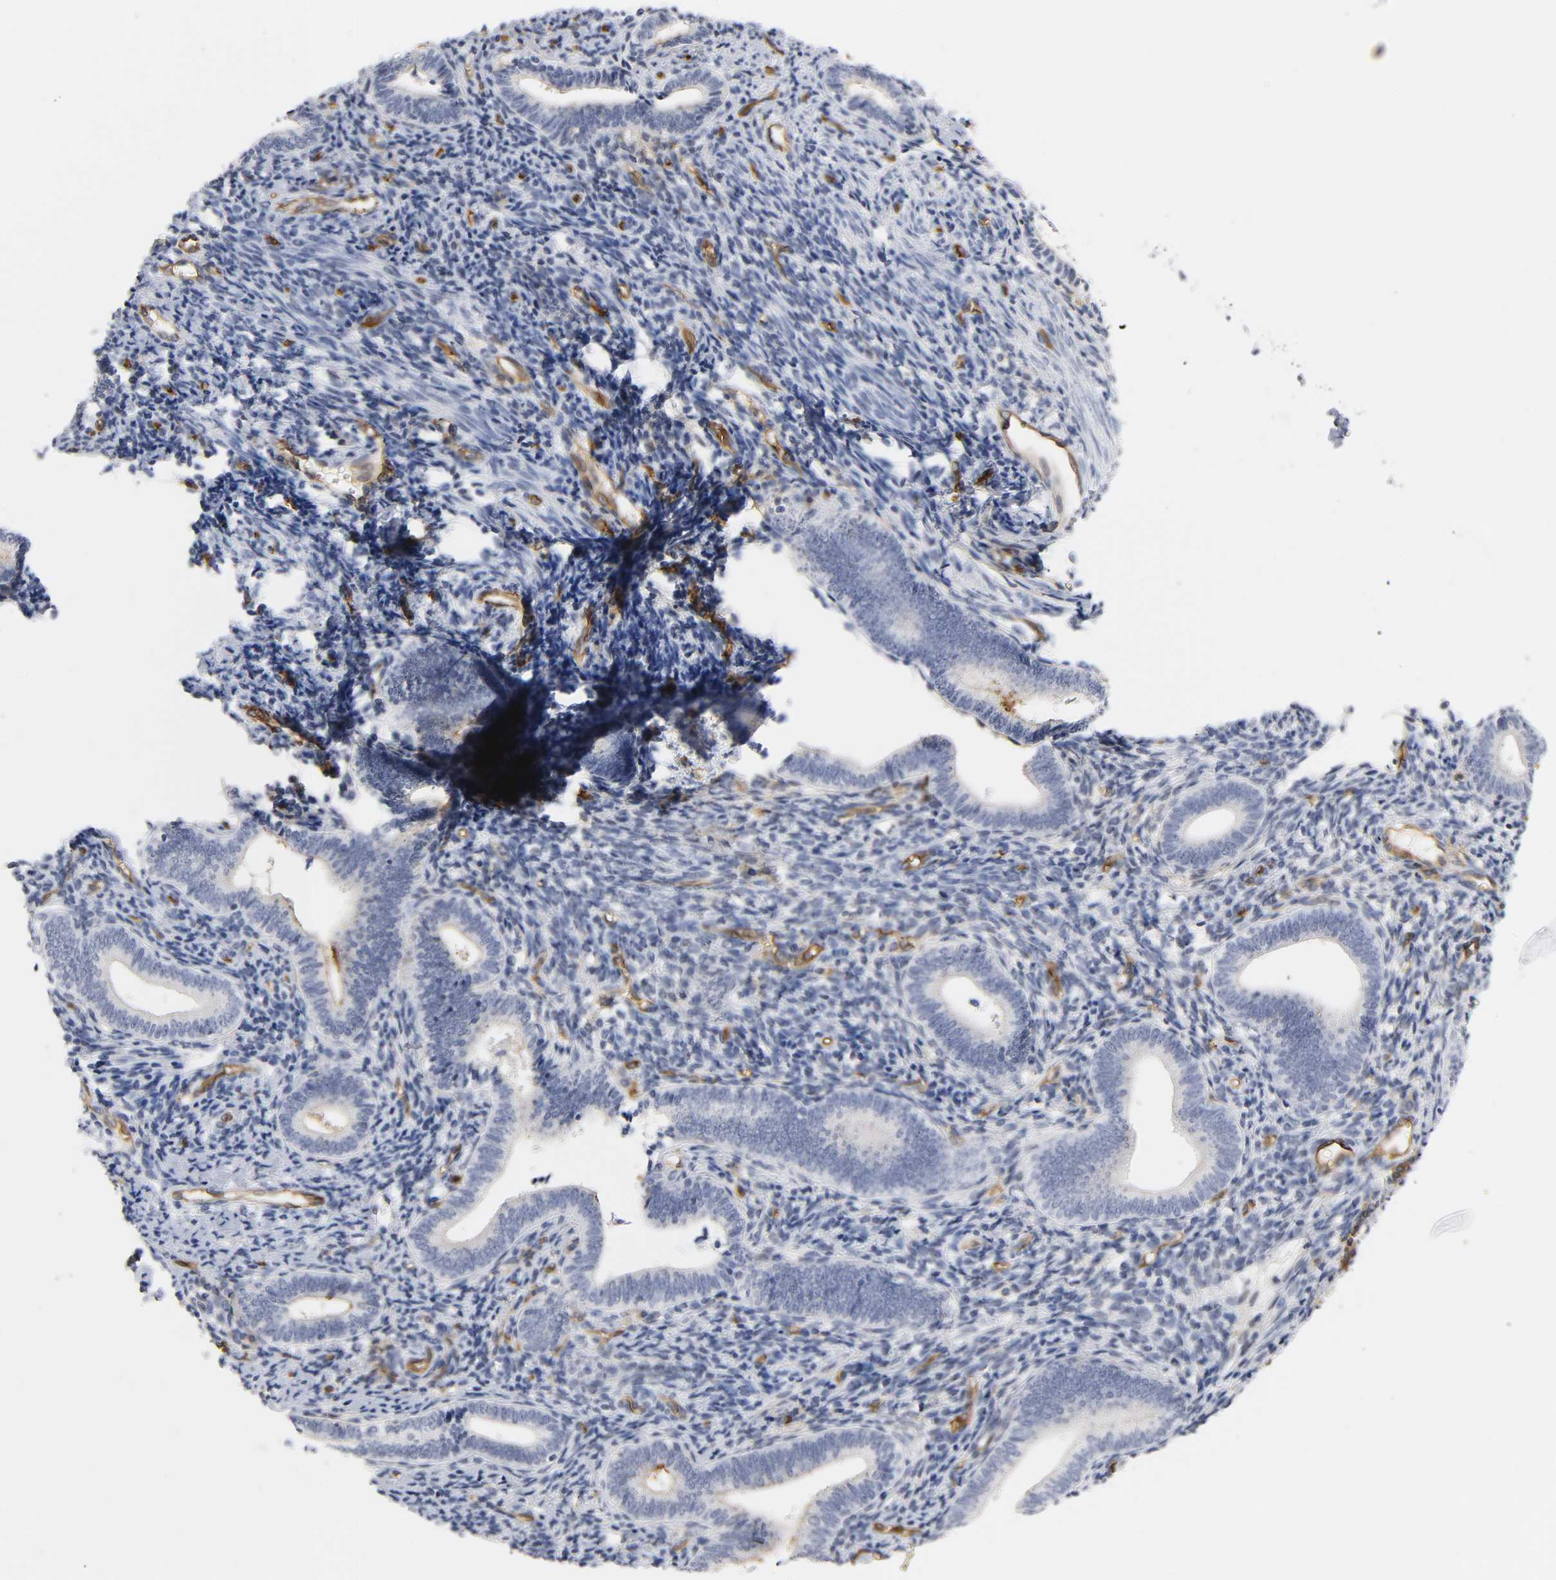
{"staining": {"intensity": "negative", "quantity": "none", "location": "none"}, "tissue": "endometrium", "cell_type": "Cells in endometrial stroma", "image_type": "normal", "snomed": [{"axis": "morphology", "description": "Normal tissue, NOS"}, {"axis": "topography", "description": "Uterus"}, {"axis": "topography", "description": "Endometrium"}], "caption": "Endometrium was stained to show a protein in brown. There is no significant expression in cells in endometrial stroma. Brightfield microscopy of immunohistochemistry (IHC) stained with DAB (brown) and hematoxylin (blue), captured at high magnification.", "gene": "ICAM1", "patient": {"sex": "female", "age": 33}}